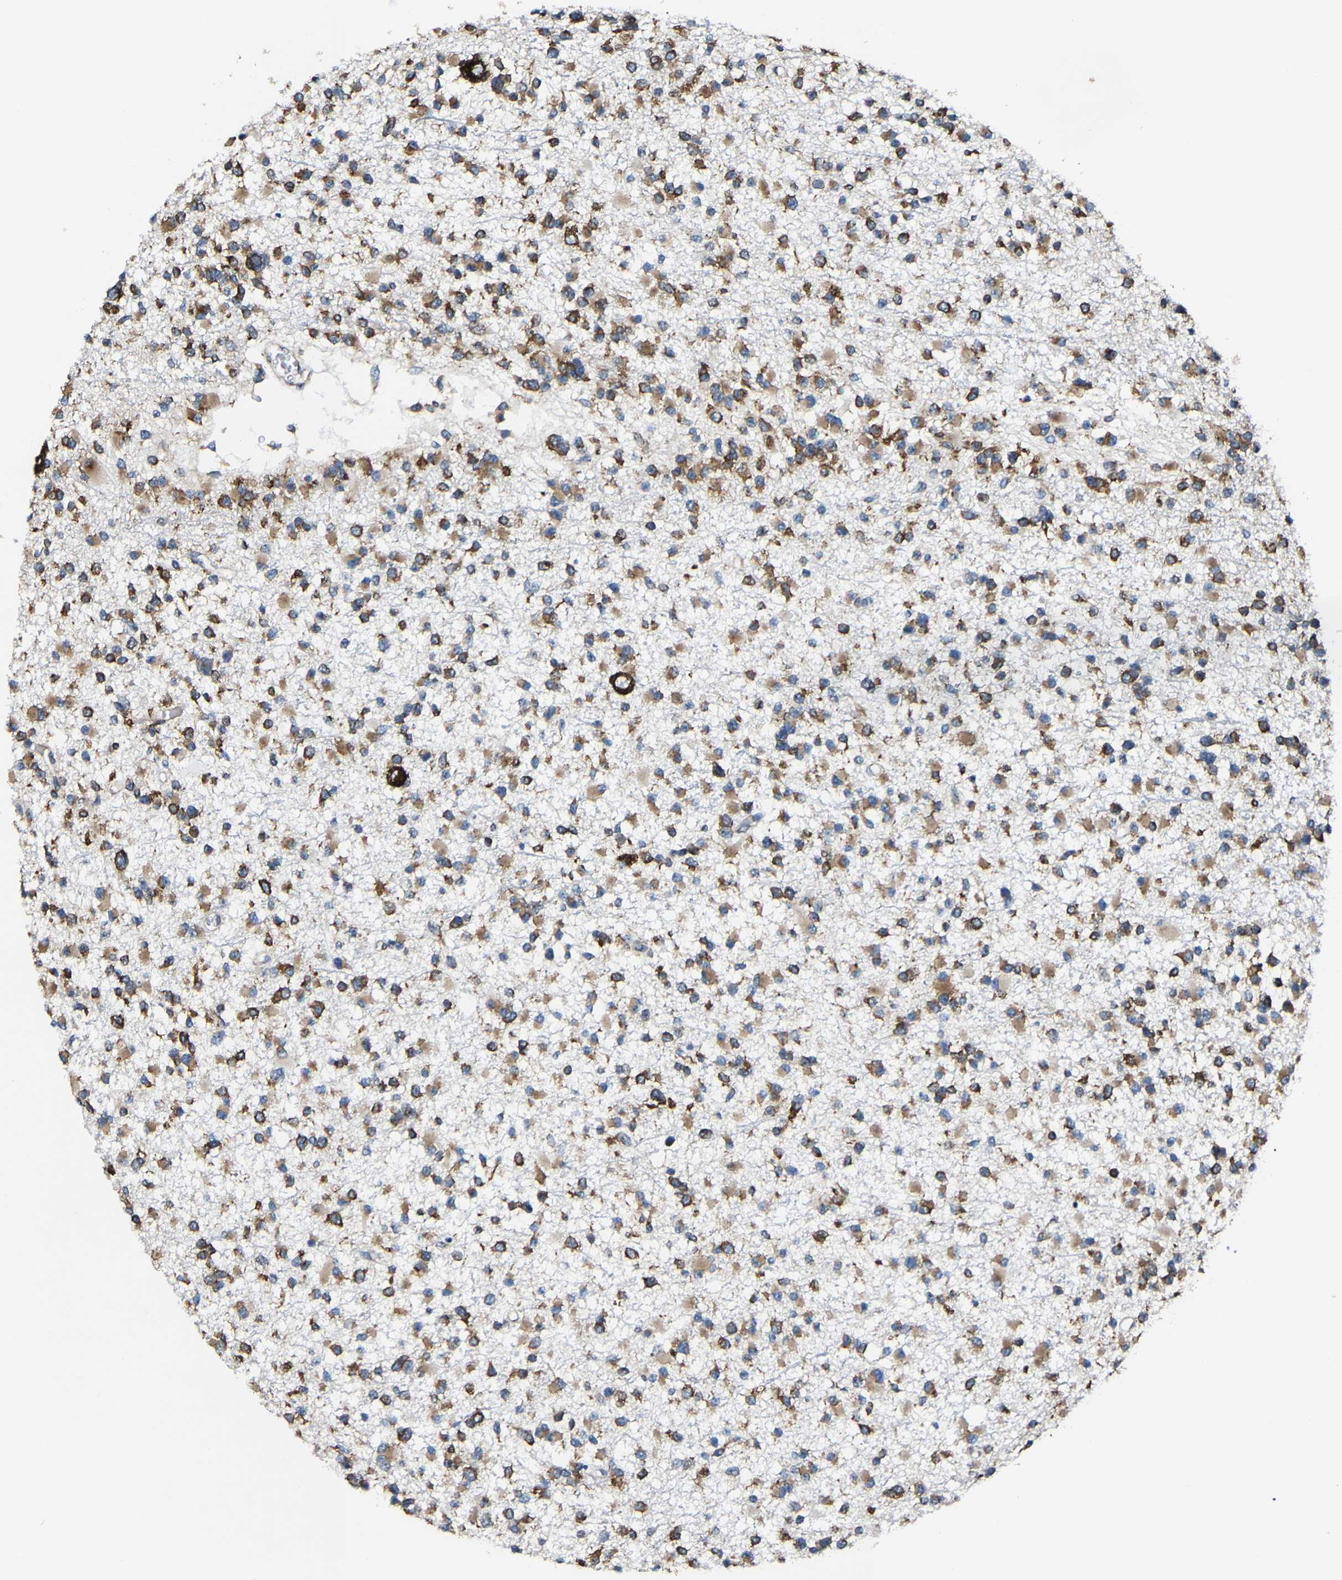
{"staining": {"intensity": "strong", "quantity": "25%-75%", "location": "cytoplasmic/membranous"}, "tissue": "glioma", "cell_type": "Tumor cells", "image_type": "cancer", "snomed": [{"axis": "morphology", "description": "Glioma, malignant, Low grade"}, {"axis": "topography", "description": "Brain"}], "caption": "Tumor cells demonstrate high levels of strong cytoplasmic/membranous staining in approximately 25%-75% of cells in human malignant low-grade glioma.", "gene": "G3BP2", "patient": {"sex": "female", "age": 22}}